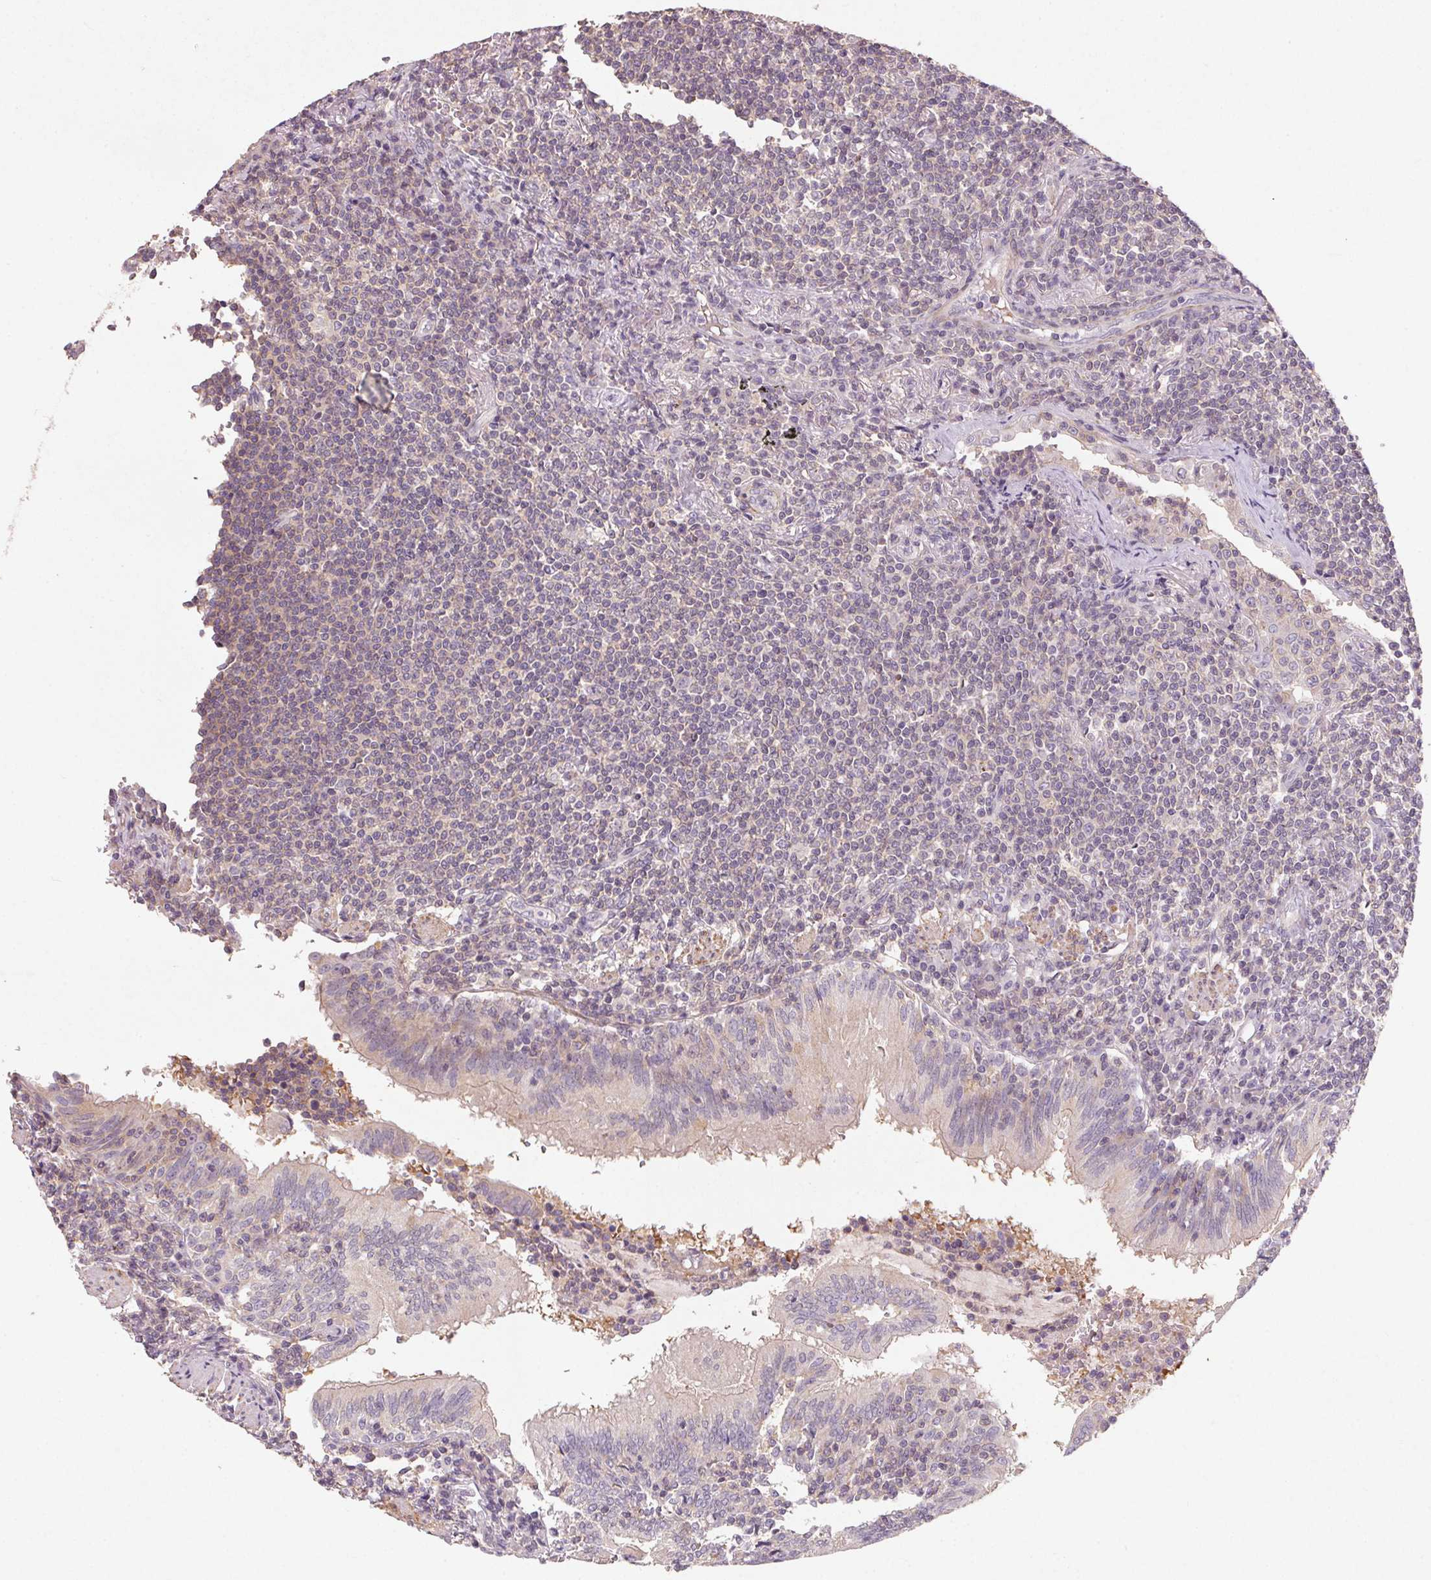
{"staining": {"intensity": "negative", "quantity": "none", "location": "none"}, "tissue": "lymphoma", "cell_type": "Tumor cells", "image_type": "cancer", "snomed": [{"axis": "morphology", "description": "Malignant lymphoma, non-Hodgkin's type, Low grade"}, {"axis": "topography", "description": "Lung"}], "caption": "Immunohistochemical staining of human low-grade malignant lymphoma, non-Hodgkin's type demonstrates no significant expression in tumor cells.", "gene": "KCNK15", "patient": {"sex": "female", "age": 71}}